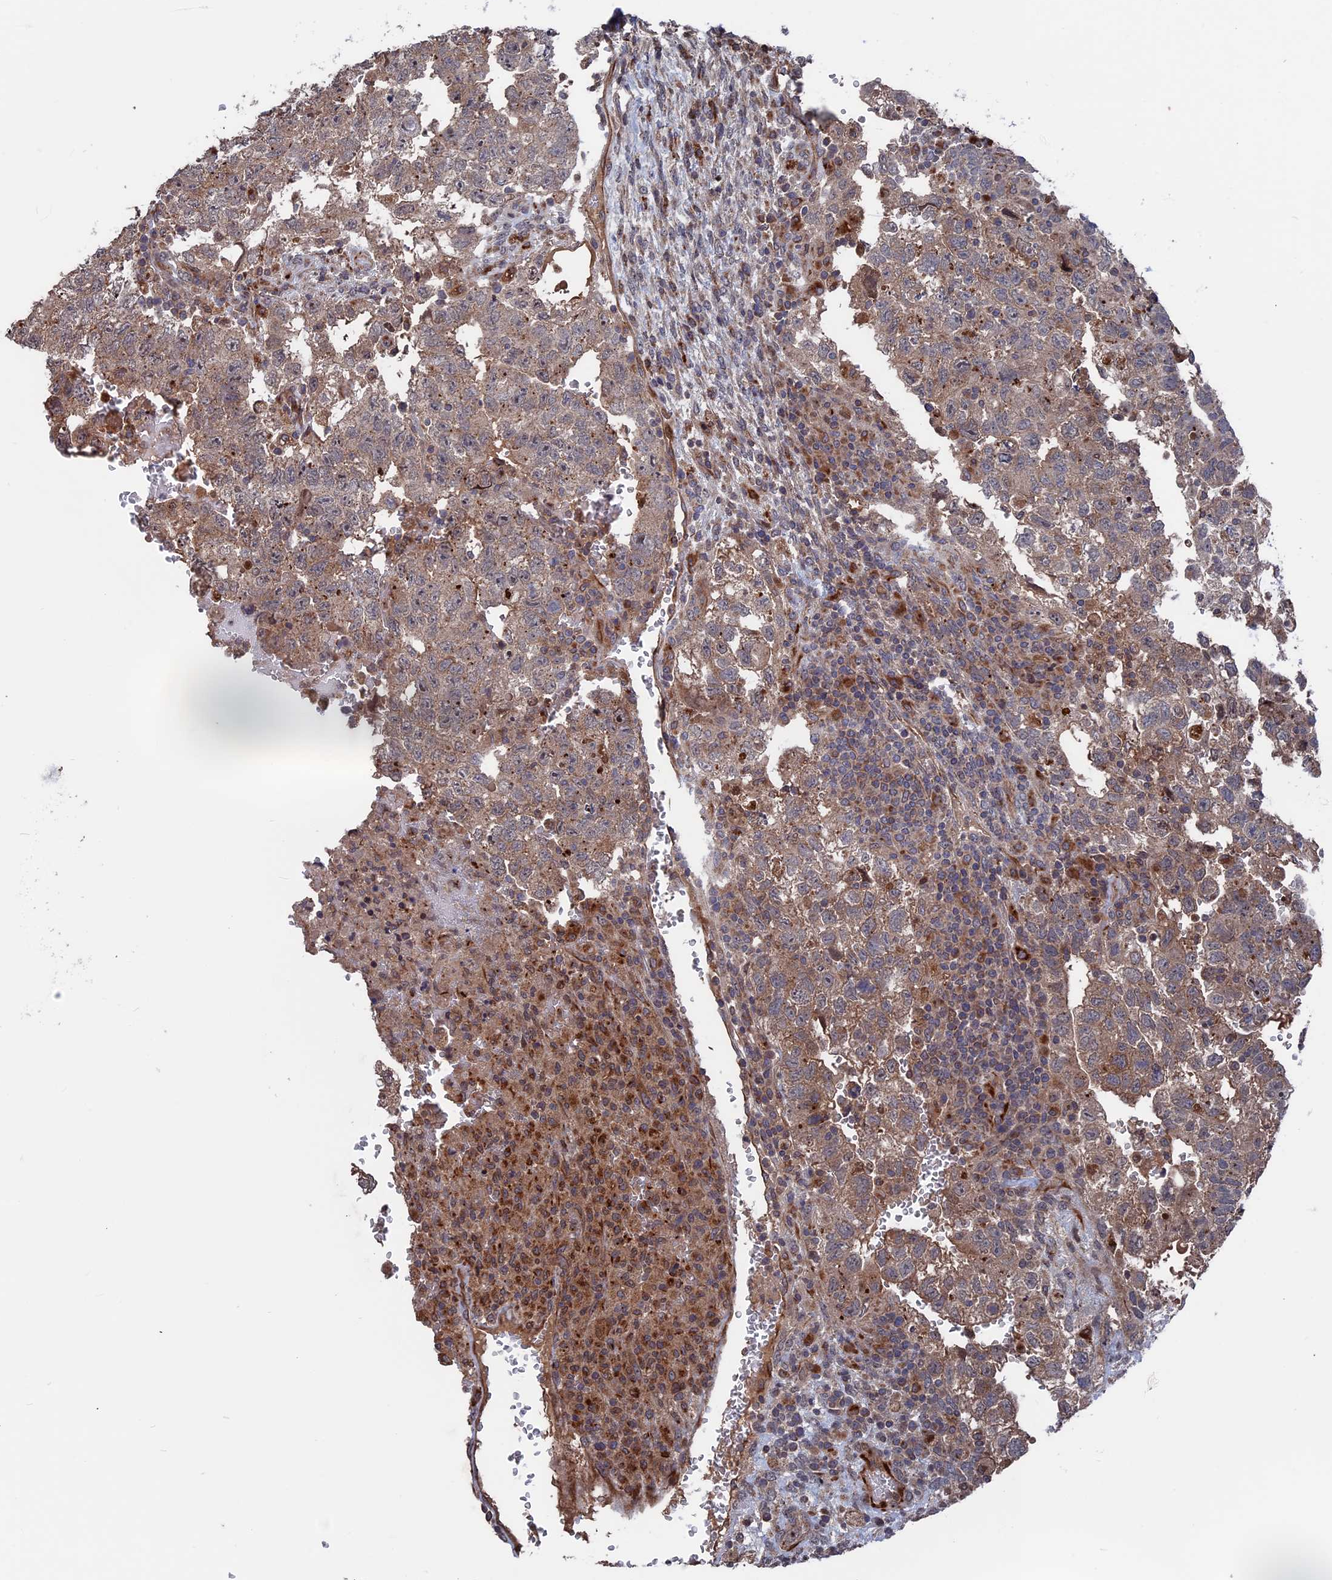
{"staining": {"intensity": "moderate", "quantity": ">75%", "location": "cytoplasmic/membranous"}, "tissue": "testis cancer", "cell_type": "Tumor cells", "image_type": "cancer", "snomed": [{"axis": "morphology", "description": "Carcinoma, Embryonal, NOS"}, {"axis": "topography", "description": "Testis"}], "caption": "This is an image of immunohistochemistry staining of testis cancer (embryonal carcinoma), which shows moderate staining in the cytoplasmic/membranous of tumor cells.", "gene": "PLA2G15", "patient": {"sex": "male", "age": 36}}